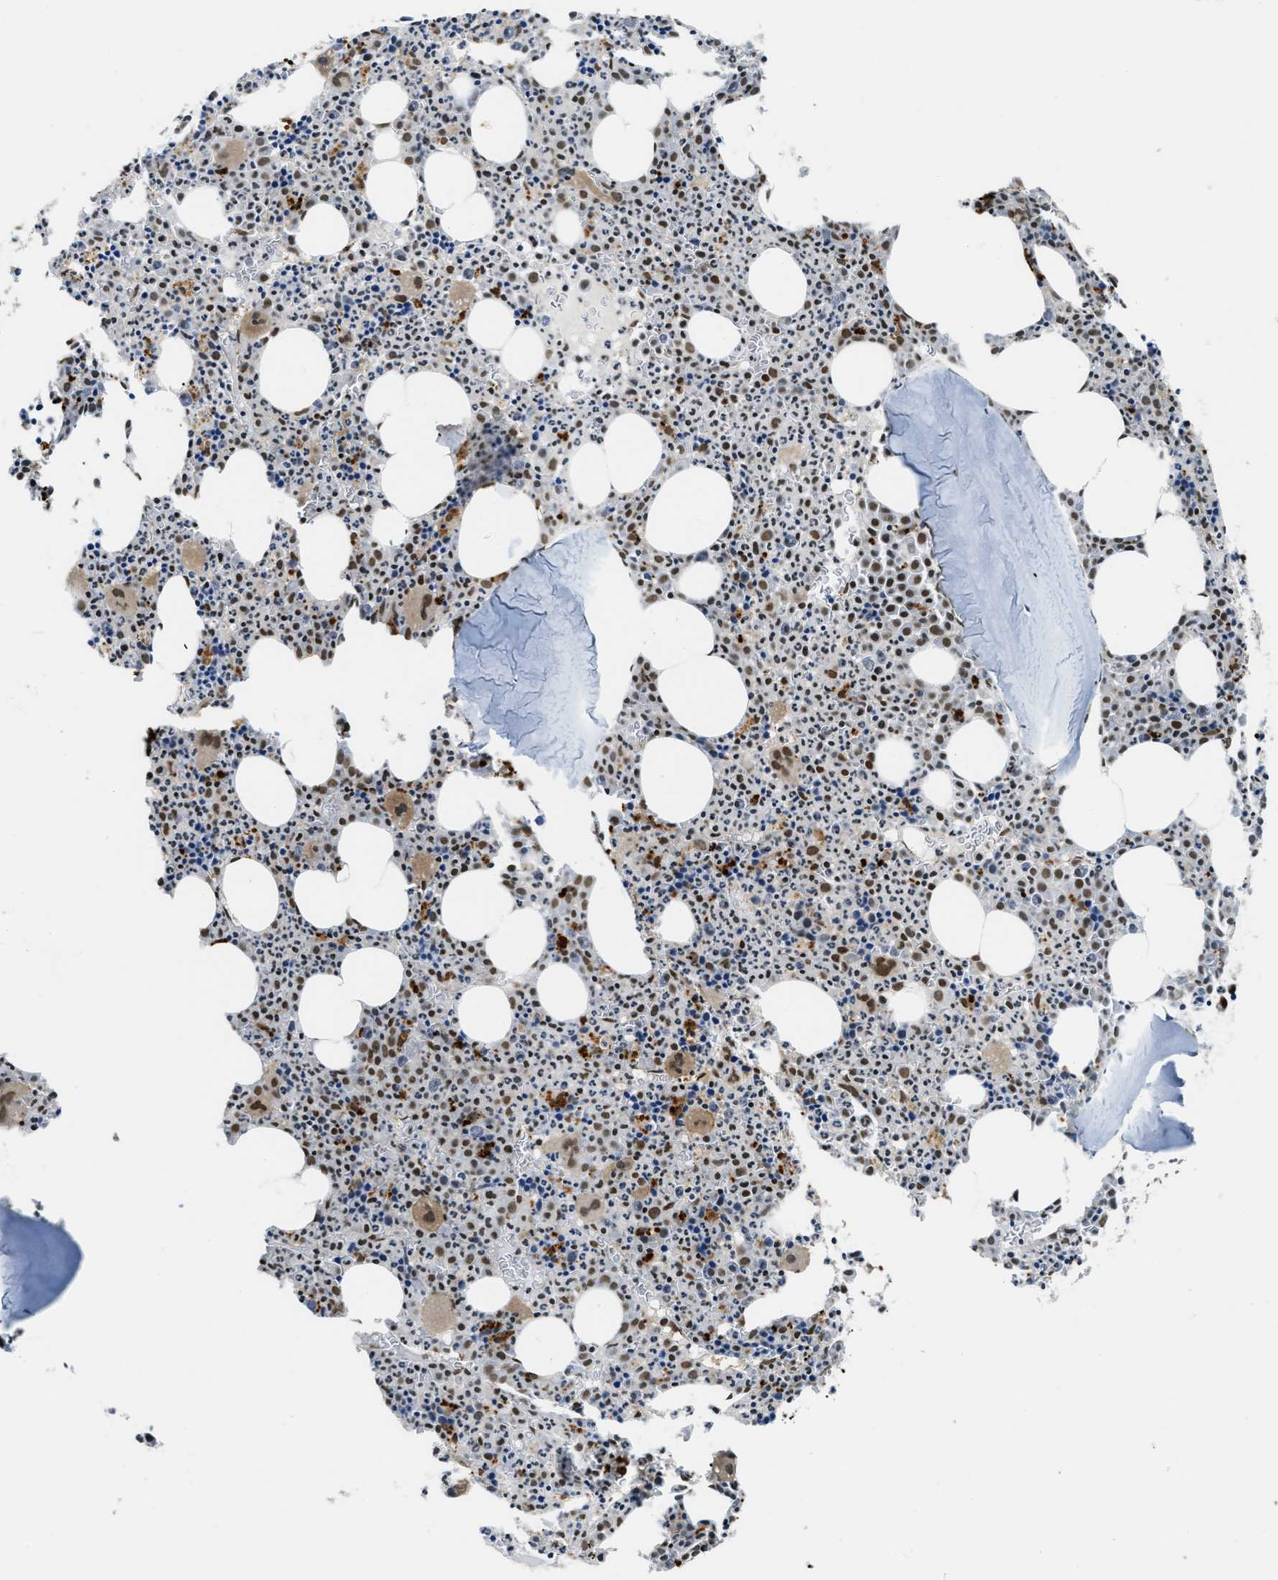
{"staining": {"intensity": "moderate", "quantity": ">75%", "location": "cytoplasmic/membranous,nuclear"}, "tissue": "bone marrow", "cell_type": "Hematopoietic cells", "image_type": "normal", "snomed": [{"axis": "morphology", "description": "Normal tissue, NOS"}, {"axis": "morphology", "description": "Inflammation, NOS"}, {"axis": "topography", "description": "Bone marrow"}], "caption": "This is an image of IHC staining of unremarkable bone marrow, which shows moderate staining in the cytoplasmic/membranous,nuclear of hematopoietic cells.", "gene": "NUMA1", "patient": {"sex": "male", "age": 31}}